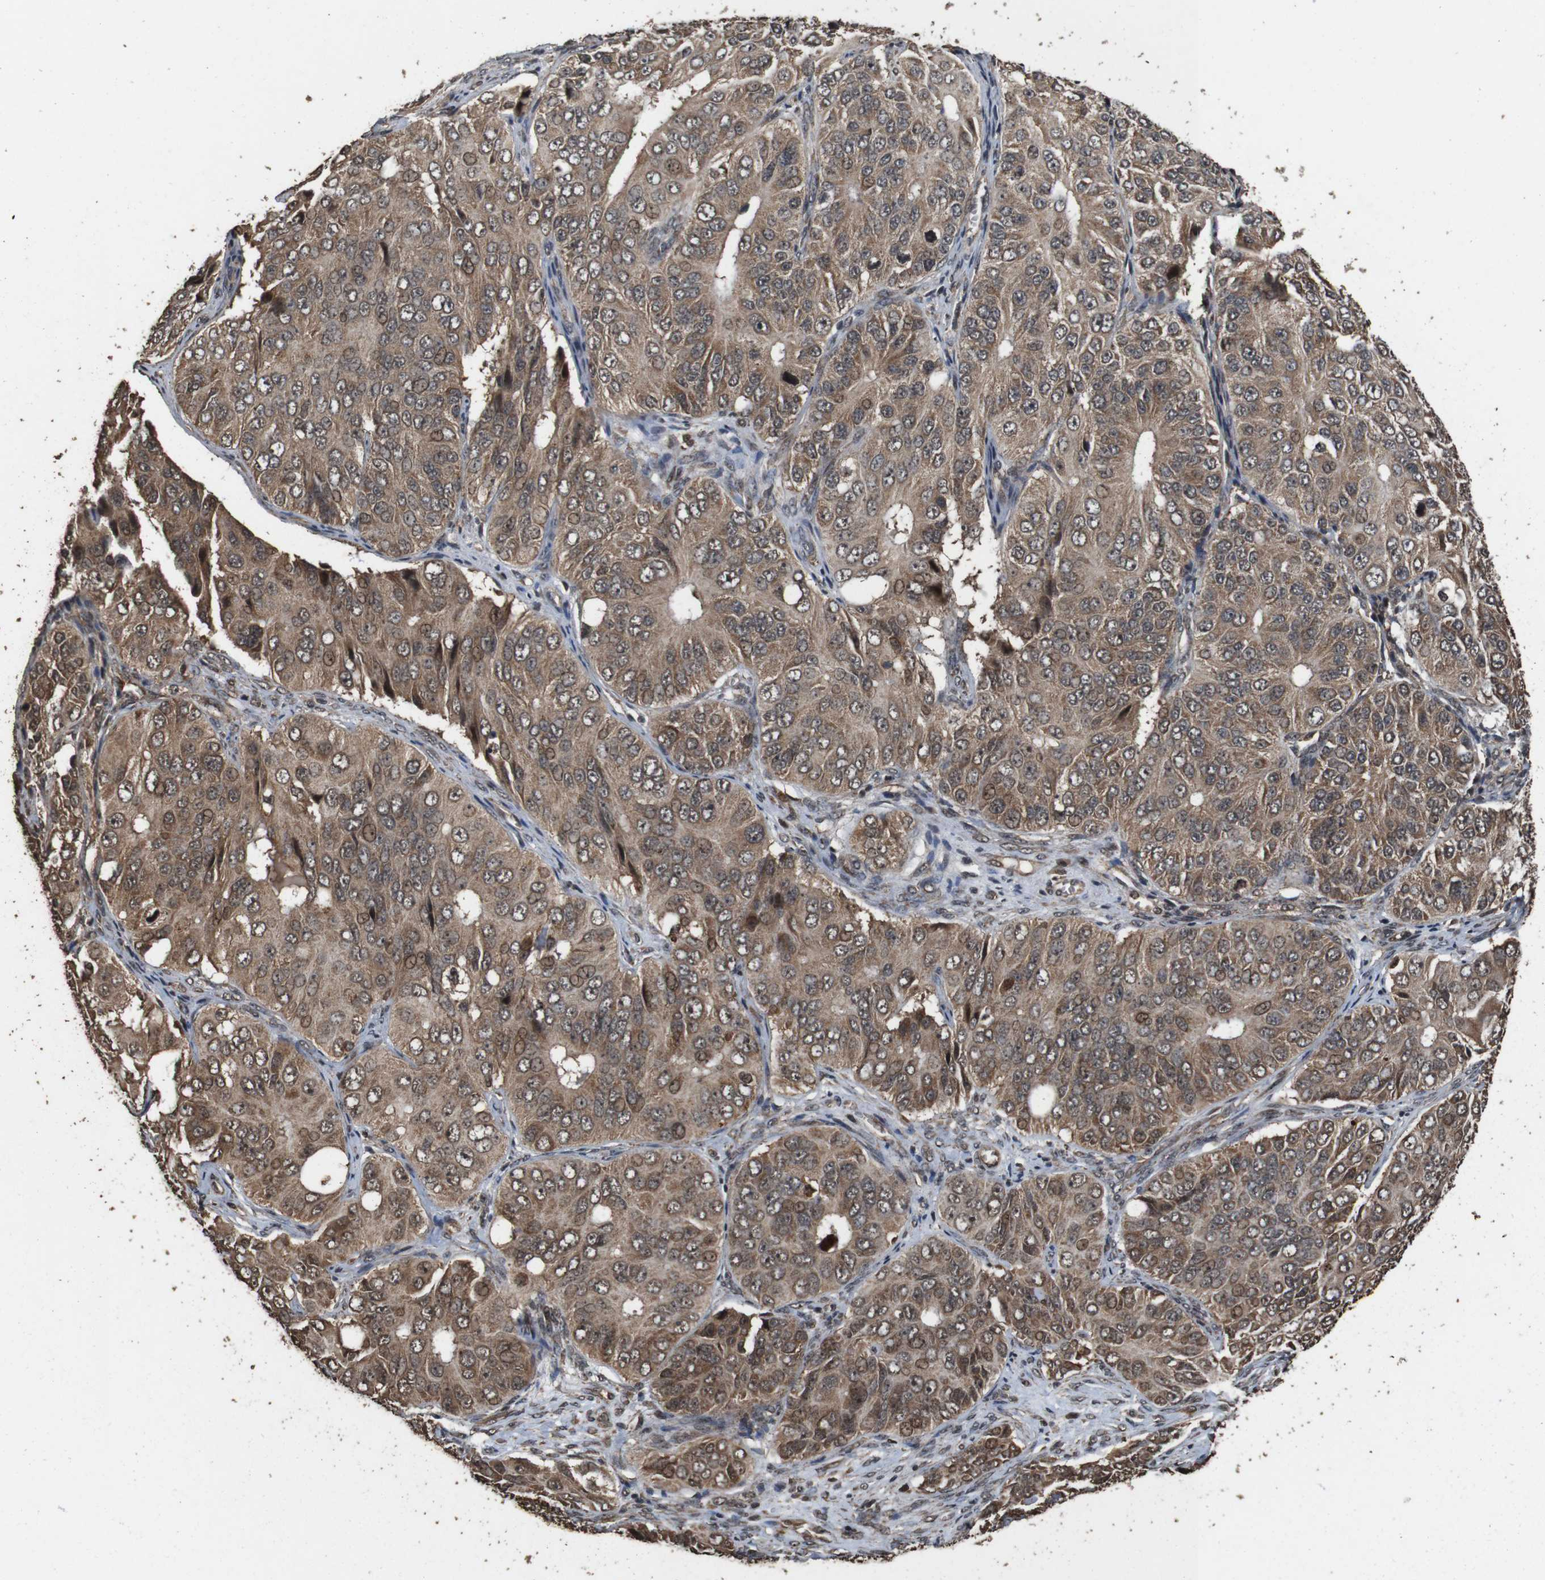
{"staining": {"intensity": "moderate", "quantity": ">75%", "location": "cytoplasmic/membranous,nuclear"}, "tissue": "ovarian cancer", "cell_type": "Tumor cells", "image_type": "cancer", "snomed": [{"axis": "morphology", "description": "Carcinoma, endometroid"}, {"axis": "topography", "description": "Ovary"}], "caption": "Immunohistochemistry (IHC) of human ovarian cancer shows medium levels of moderate cytoplasmic/membranous and nuclear staining in approximately >75% of tumor cells.", "gene": "RRAS2", "patient": {"sex": "female", "age": 51}}